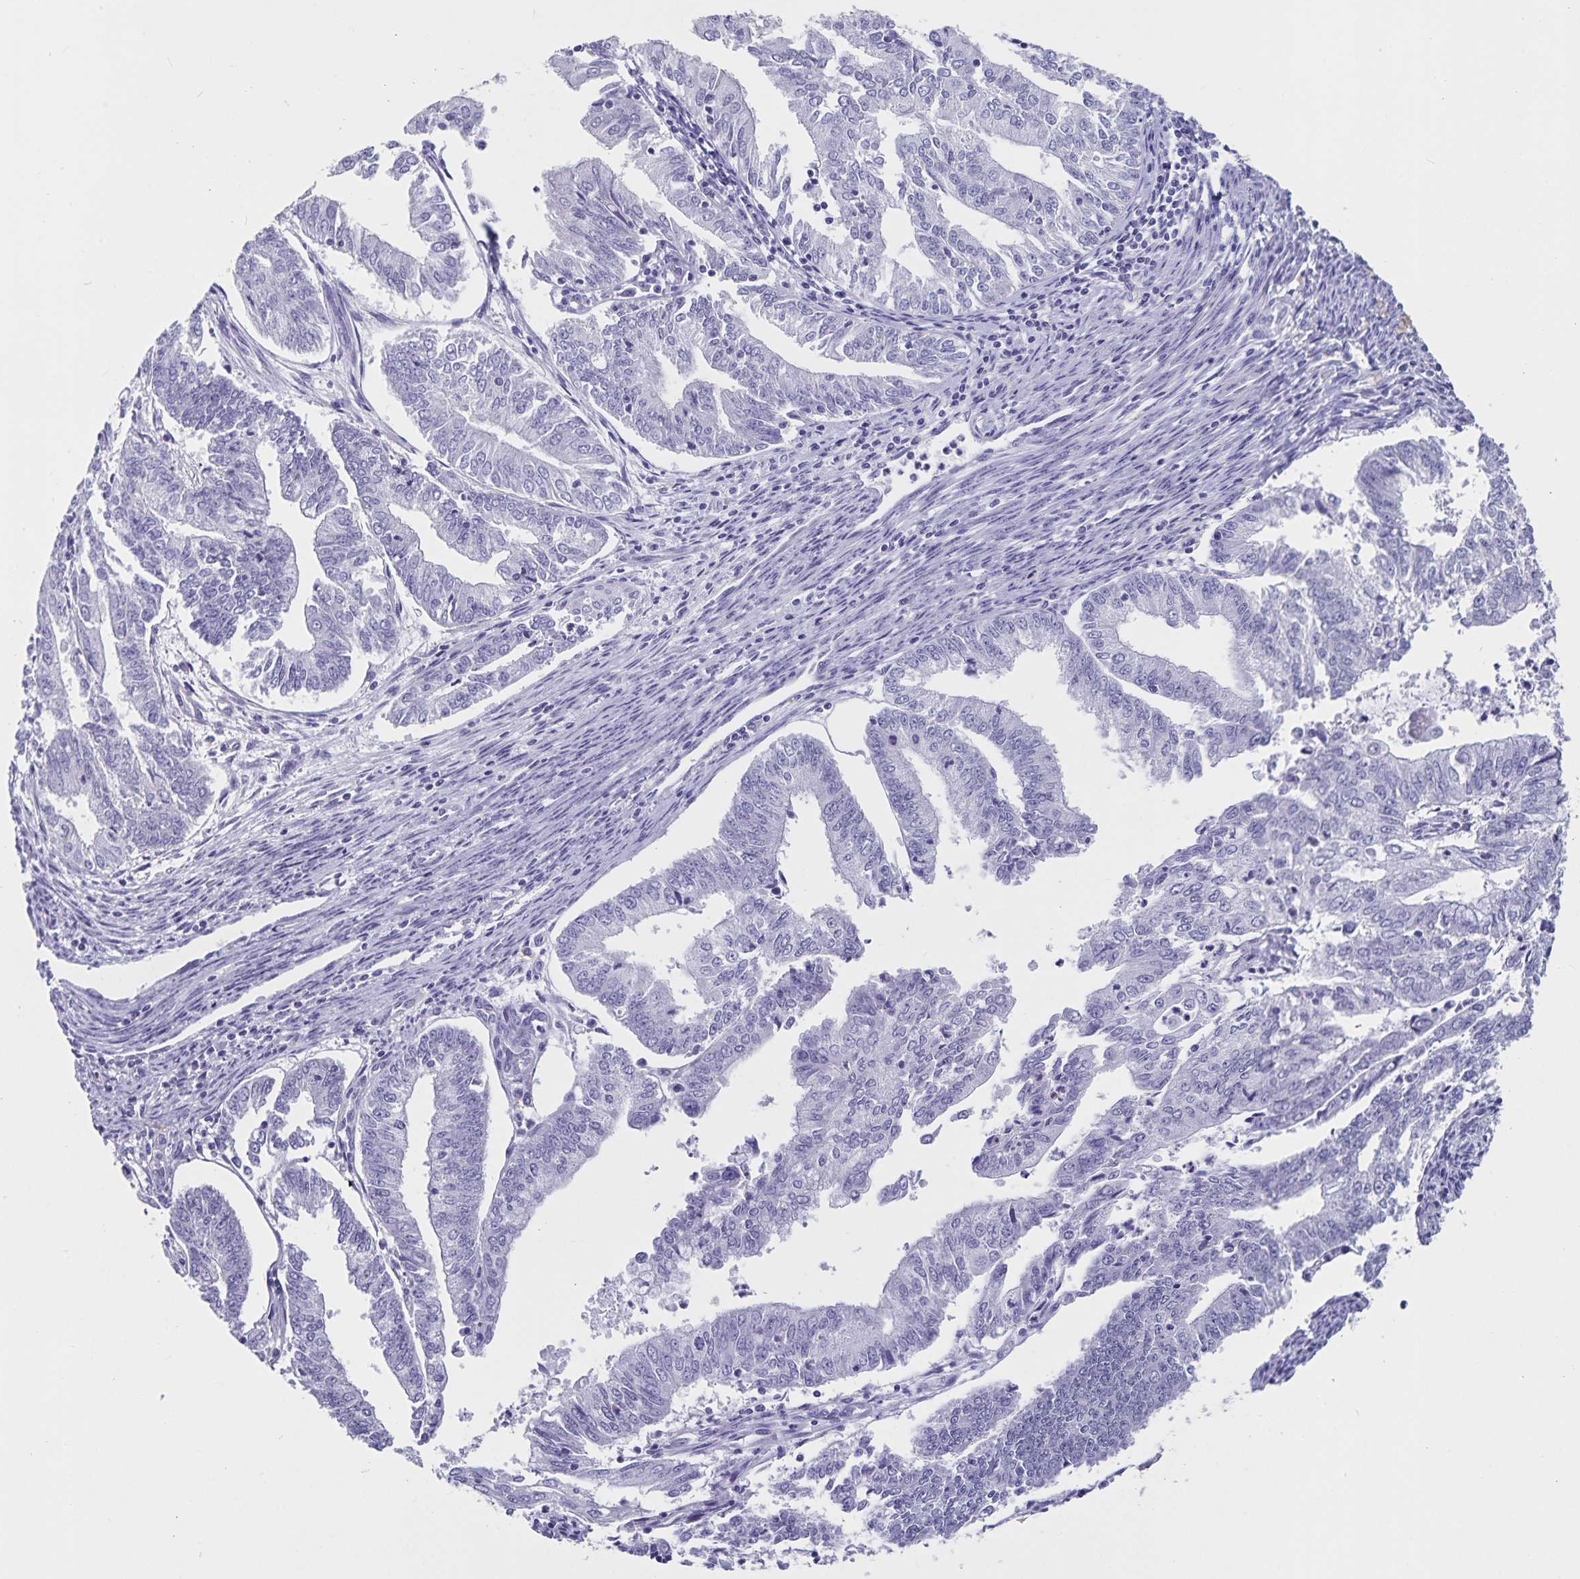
{"staining": {"intensity": "negative", "quantity": "none", "location": "none"}, "tissue": "endometrial cancer", "cell_type": "Tumor cells", "image_type": "cancer", "snomed": [{"axis": "morphology", "description": "Adenocarcinoma, NOS"}, {"axis": "topography", "description": "Endometrium"}], "caption": "This is an IHC image of human endometrial cancer (adenocarcinoma). There is no expression in tumor cells.", "gene": "PLAC1", "patient": {"sex": "female", "age": 61}}